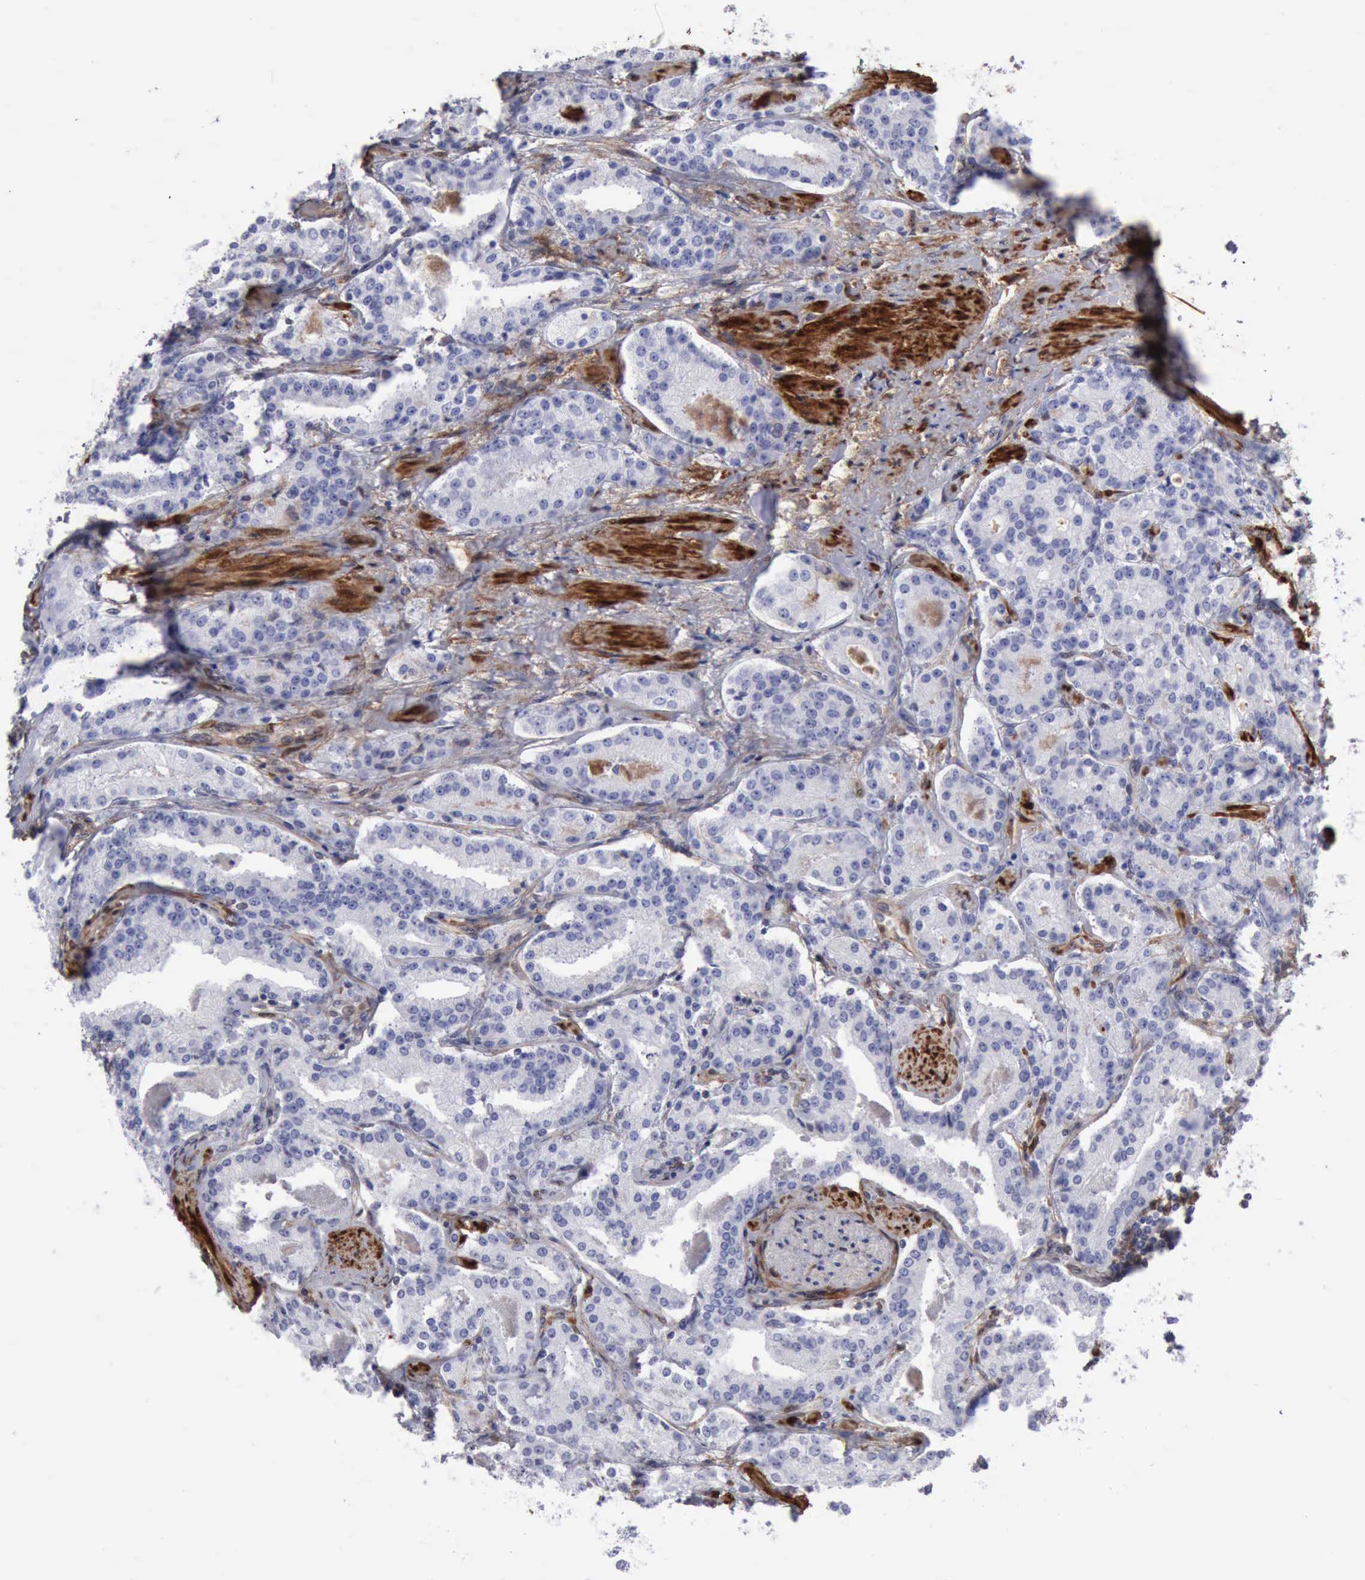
{"staining": {"intensity": "negative", "quantity": "none", "location": "none"}, "tissue": "prostate cancer", "cell_type": "Tumor cells", "image_type": "cancer", "snomed": [{"axis": "morphology", "description": "Adenocarcinoma, Medium grade"}, {"axis": "topography", "description": "Prostate"}], "caption": "An immunohistochemistry (IHC) histopathology image of prostate cancer (adenocarcinoma (medium-grade)) is shown. There is no staining in tumor cells of prostate cancer (adenocarcinoma (medium-grade)). The staining is performed using DAB (3,3'-diaminobenzidine) brown chromogen with nuclei counter-stained in using hematoxylin.", "gene": "FHL1", "patient": {"sex": "male", "age": 72}}